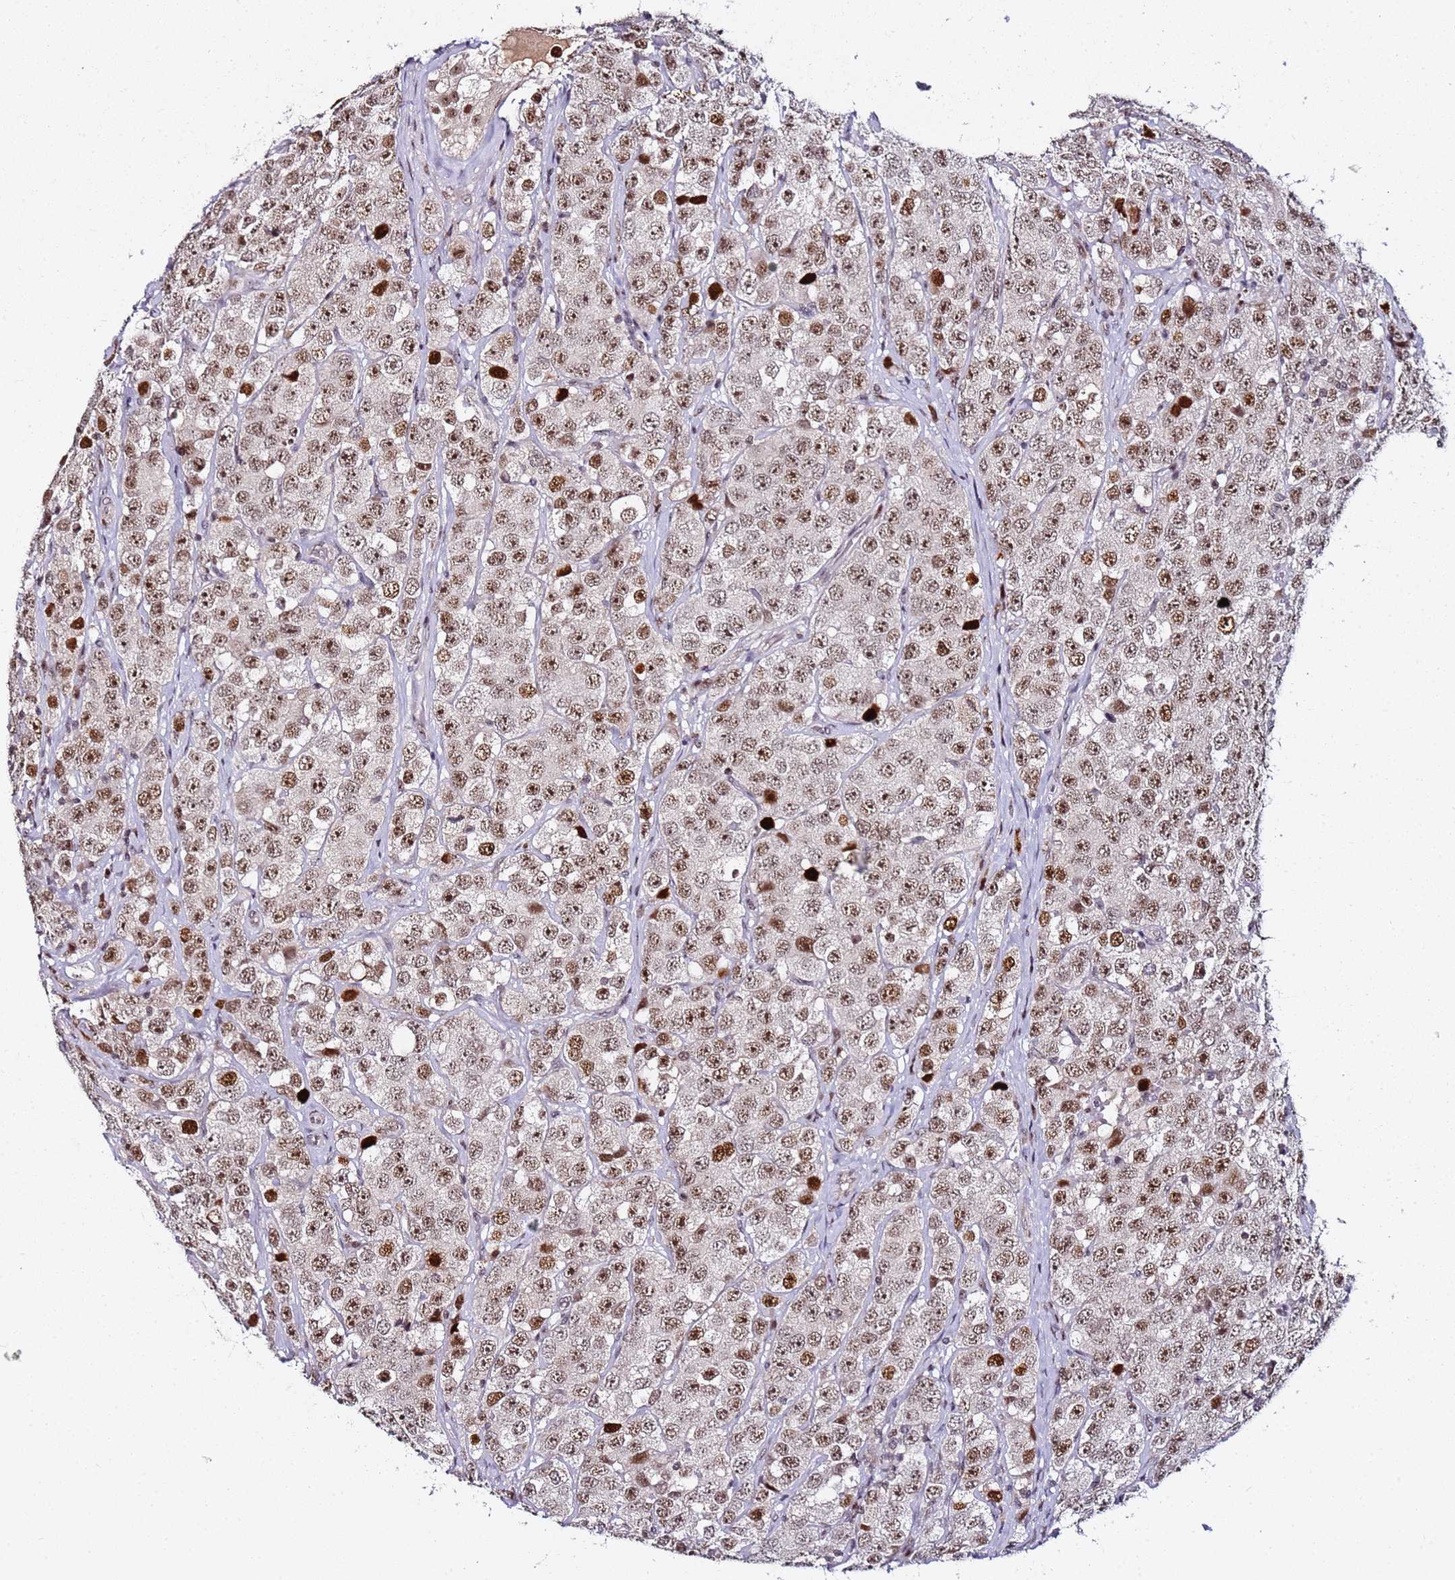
{"staining": {"intensity": "moderate", "quantity": ">75%", "location": "nuclear"}, "tissue": "testis cancer", "cell_type": "Tumor cells", "image_type": "cancer", "snomed": [{"axis": "morphology", "description": "Seminoma, NOS"}, {"axis": "topography", "description": "Testis"}], "caption": "Moderate nuclear positivity for a protein is present in approximately >75% of tumor cells of seminoma (testis) using IHC.", "gene": "FCF1", "patient": {"sex": "male", "age": 28}}